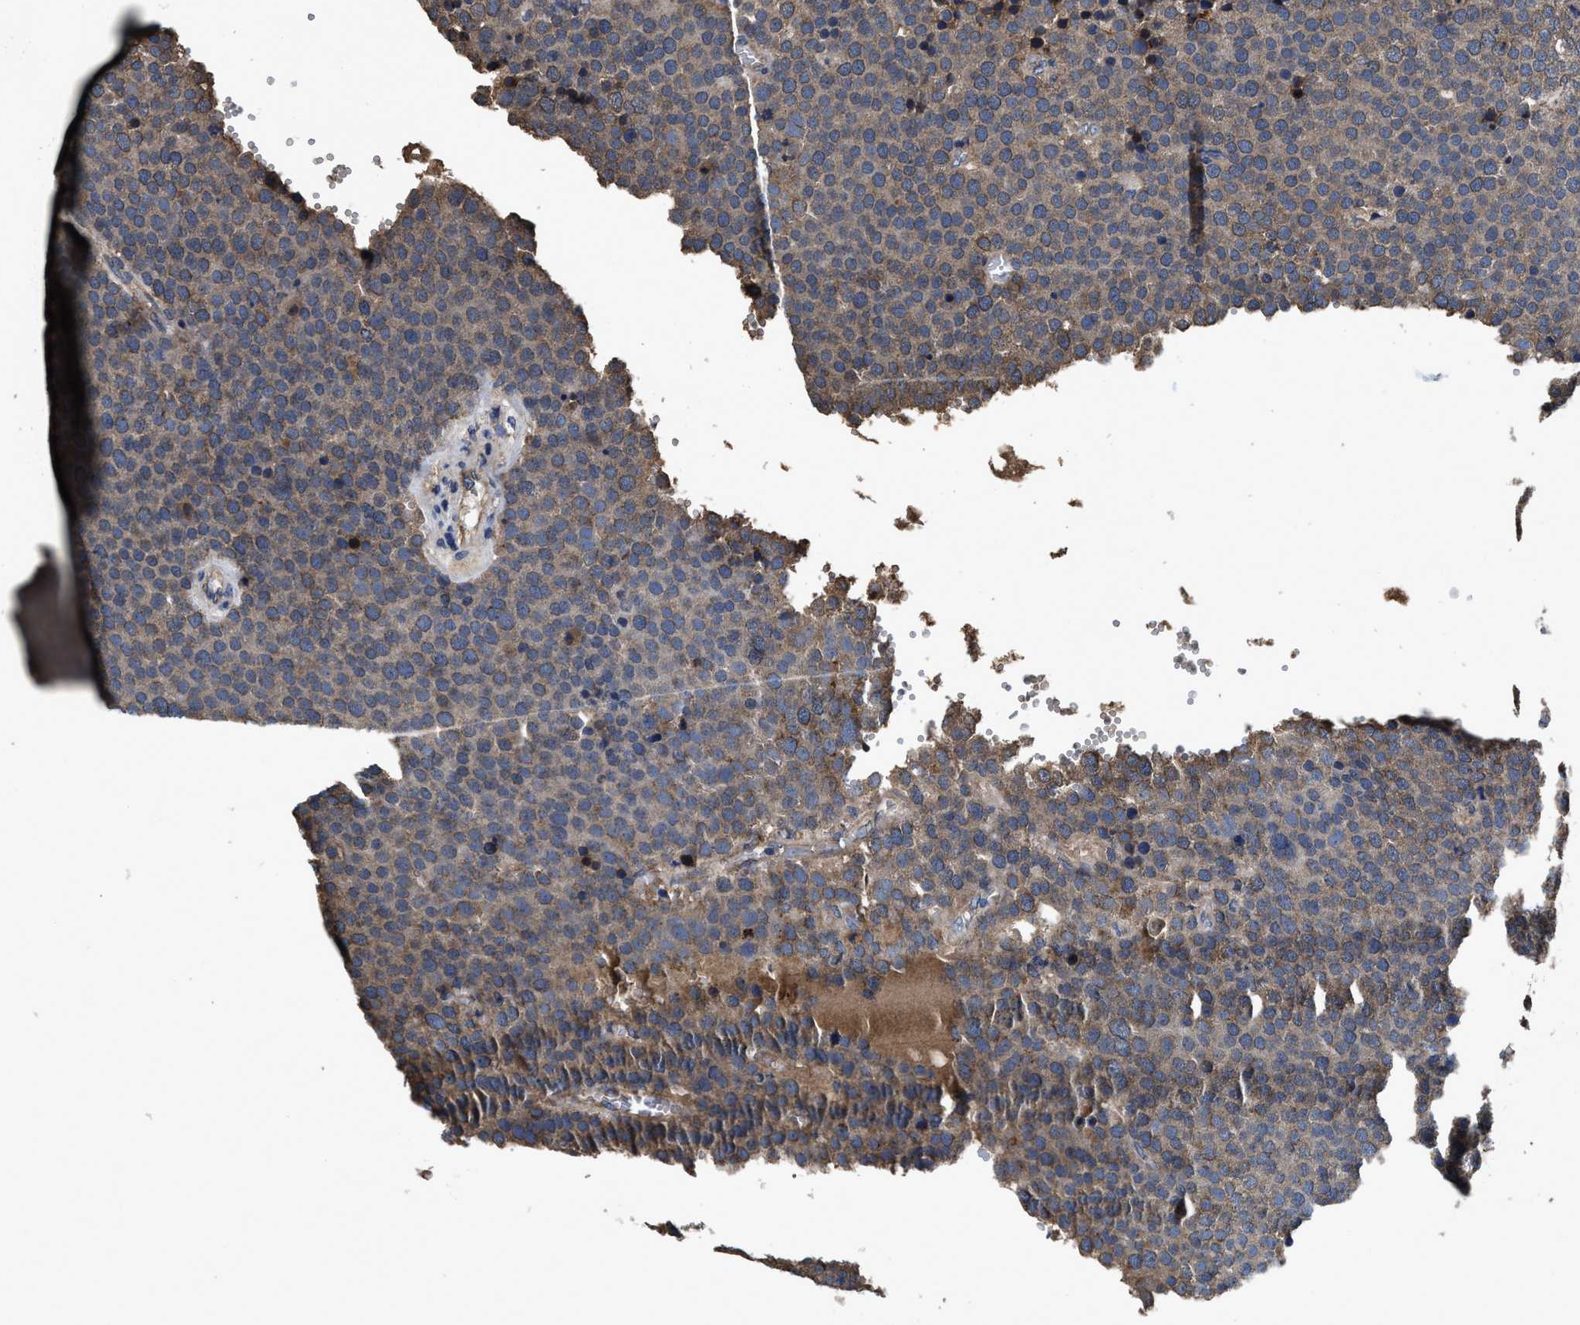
{"staining": {"intensity": "moderate", "quantity": ">75%", "location": "cytoplasmic/membranous"}, "tissue": "testis cancer", "cell_type": "Tumor cells", "image_type": "cancer", "snomed": [{"axis": "morphology", "description": "Normal tissue, NOS"}, {"axis": "morphology", "description": "Seminoma, NOS"}, {"axis": "topography", "description": "Testis"}], "caption": "Seminoma (testis) was stained to show a protein in brown. There is medium levels of moderate cytoplasmic/membranous positivity in about >75% of tumor cells.", "gene": "IDNK", "patient": {"sex": "male", "age": 71}}